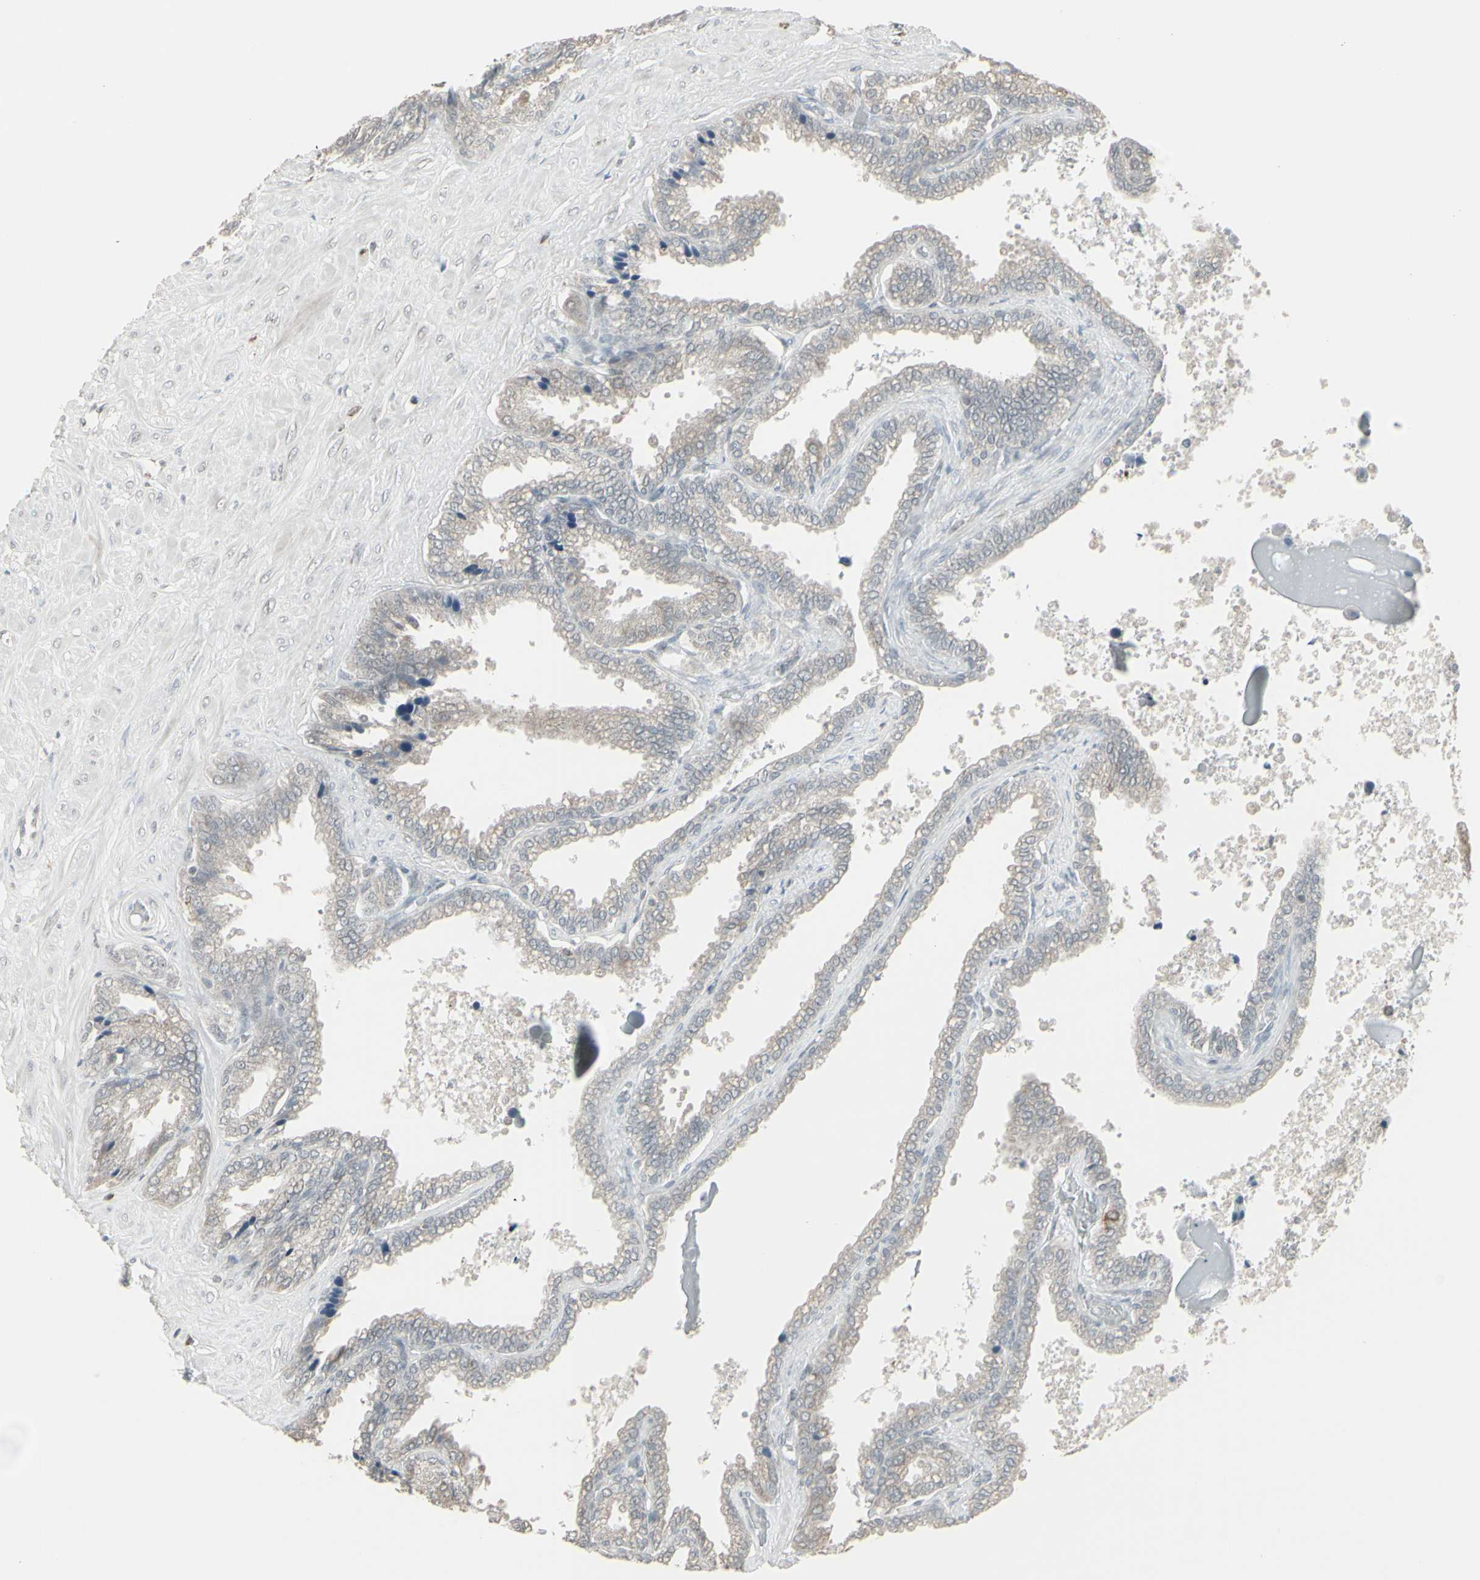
{"staining": {"intensity": "weak", "quantity": ">75%", "location": "cytoplasmic/membranous"}, "tissue": "seminal vesicle", "cell_type": "Glandular cells", "image_type": "normal", "snomed": [{"axis": "morphology", "description": "Normal tissue, NOS"}, {"axis": "topography", "description": "Seminal veicle"}], "caption": "Immunohistochemical staining of benign seminal vesicle demonstrates low levels of weak cytoplasmic/membranous positivity in about >75% of glandular cells. (brown staining indicates protein expression, while blue staining denotes nuclei).", "gene": "SAMSN1", "patient": {"sex": "male", "age": 46}}